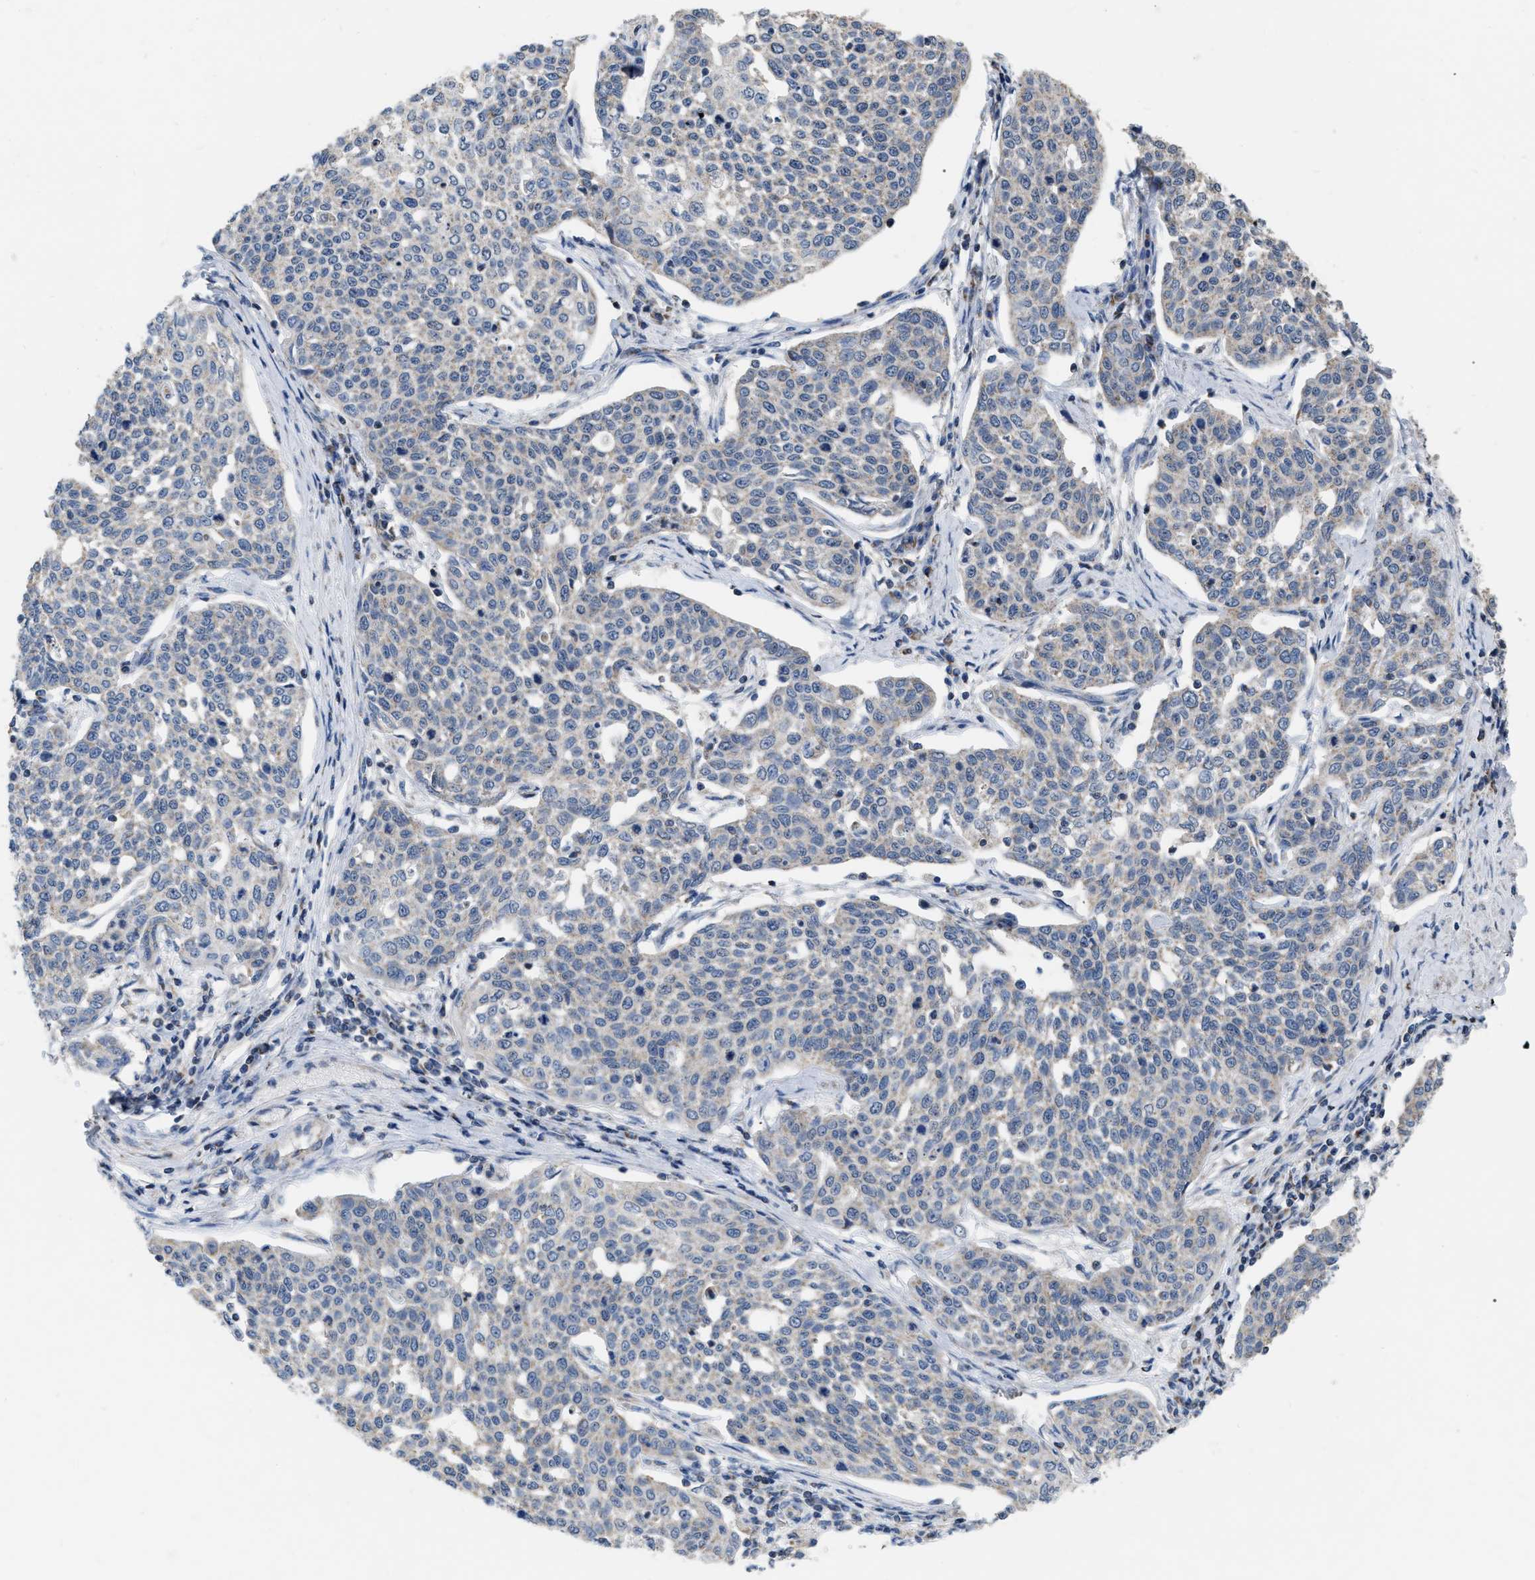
{"staining": {"intensity": "negative", "quantity": "none", "location": "none"}, "tissue": "cervical cancer", "cell_type": "Tumor cells", "image_type": "cancer", "snomed": [{"axis": "morphology", "description": "Squamous cell carcinoma, NOS"}, {"axis": "topography", "description": "Cervix"}], "caption": "High power microscopy photomicrograph of an immunohistochemistry (IHC) micrograph of squamous cell carcinoma (cervical), revealing no significant expression in tumor cells. Brightfield microscopy of IHC stained with DAB (brown) and hematoxylin (blue), captured at high magnification.", "gene": "DDX56", "patient": {"sex": "female", "age": 34}}